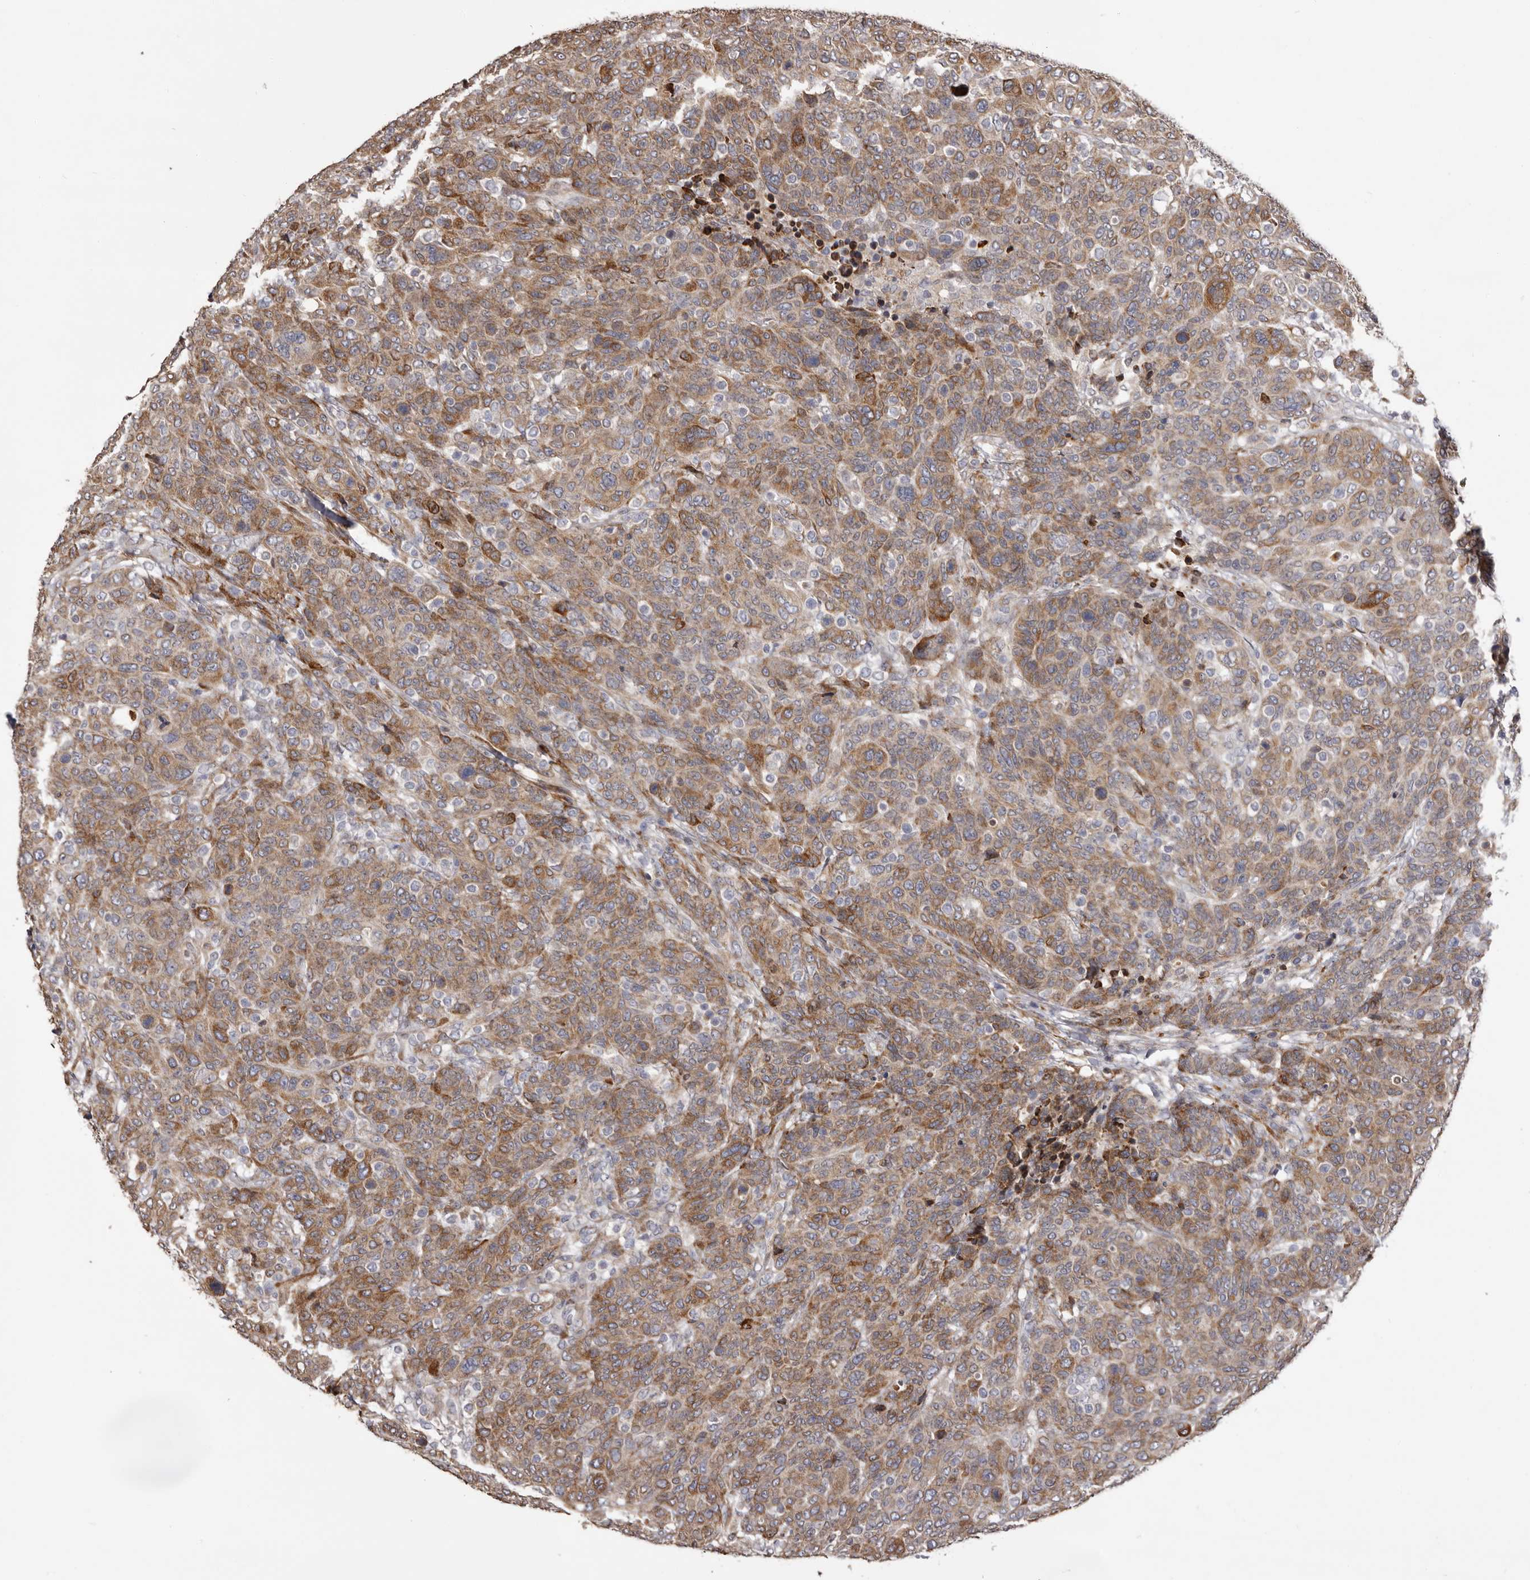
{"staining": {"intensity": "moderate", "quantity": ">75%", "location": "cytoplasmic/membranous"}, "tissue": "breast cancer", "cell_type": "Tumor cells", "image_type": "cancer", "snomed": [{"axis": "morphology", "description": "Duct carcinoma"}, {"axis": "topography", "description": "Breast"}], "caption": "Protein staining of breast cancer tissue displays moderate cytoplasmic/membranous positivity in approximately >75% of tumor cells.", "gene": "PIGX", "patient": {"sex": "female", "age": 37}}